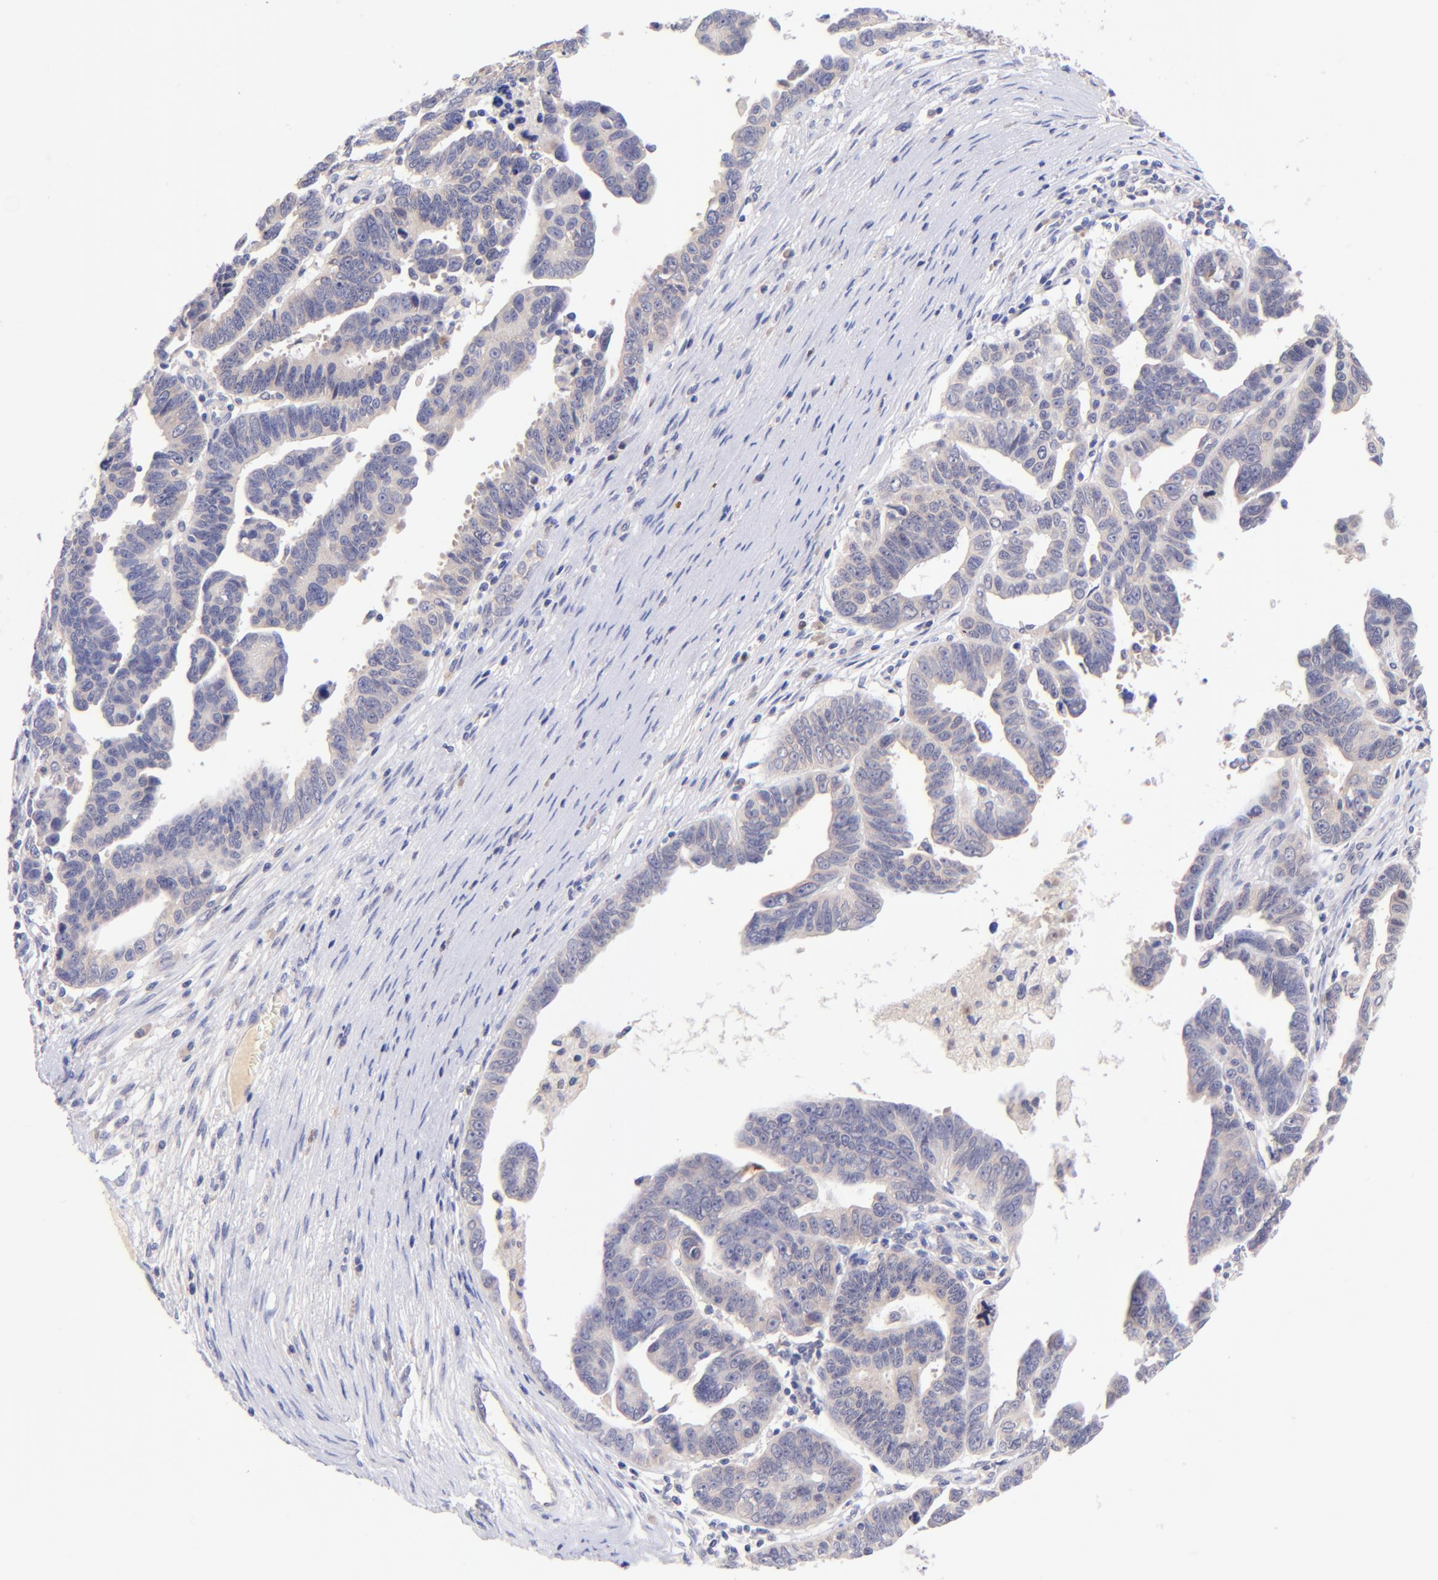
{"staining": {"intensity": "weak", "quantity": "25%-75%", "location": "cytoplasmic/membranous"}, "tissue": "ovarian cancer", "cell_type": "Tumor cells", "image_type": "cancer", "snomed": [{"axis": "morphology", "description": "Carcinoma, endometroid"}, {"axis": "morphology", "description": "Cystadenocarcinoma, serous, NOS"}, {"axis": "topography", "description": "Ovary"}], "caption": "Immunohistochemistry photomicrograph of ovarian cancer stained for a protein (brown), which shows low levels of weak cytoplasmic/membranous positivity in about 25%-75% of tumor cells.", "gene": "RPL11", "patient": {"sex": "female", "age": 45}}